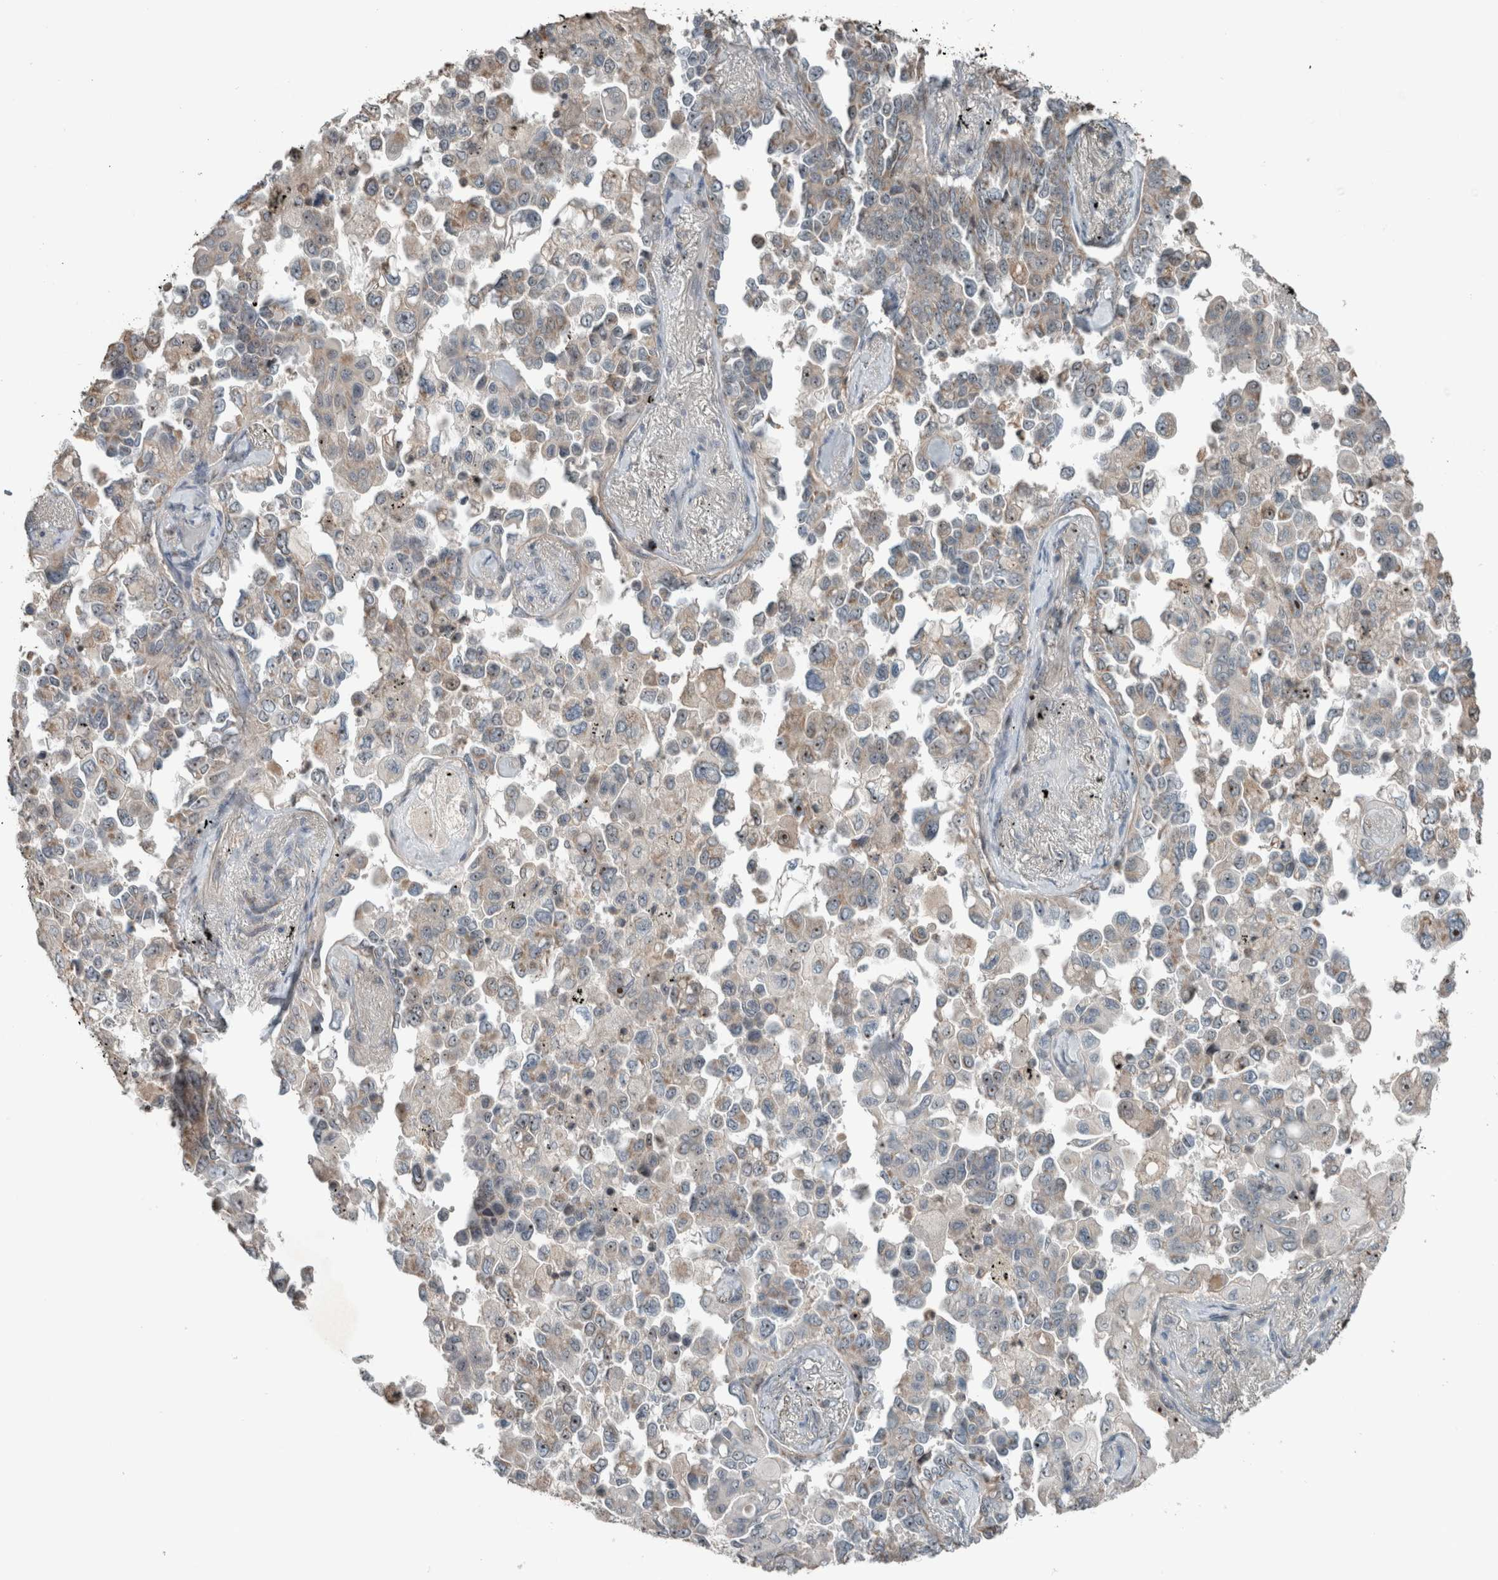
{"staining": {"intensity": "moderate", "quantity": "<25%", "location": "nuclear"}, "tissue": "lung cancer", "cell_type": "Tumor cells", "image_type": "cancer", "snomed": [{"axis": "morphology", "description": "Adenocarcinoma, NOS"}, {"axis": "topography", "description": "Lung"}], "caption": "Lung cancer (adenocarcinoma) stained for a protein (brown) shows moderate nuclear positive positivity in about <25% of tumor cells.", "gene": "RPF1", "patient": {"sex": "female", "age": 67}}